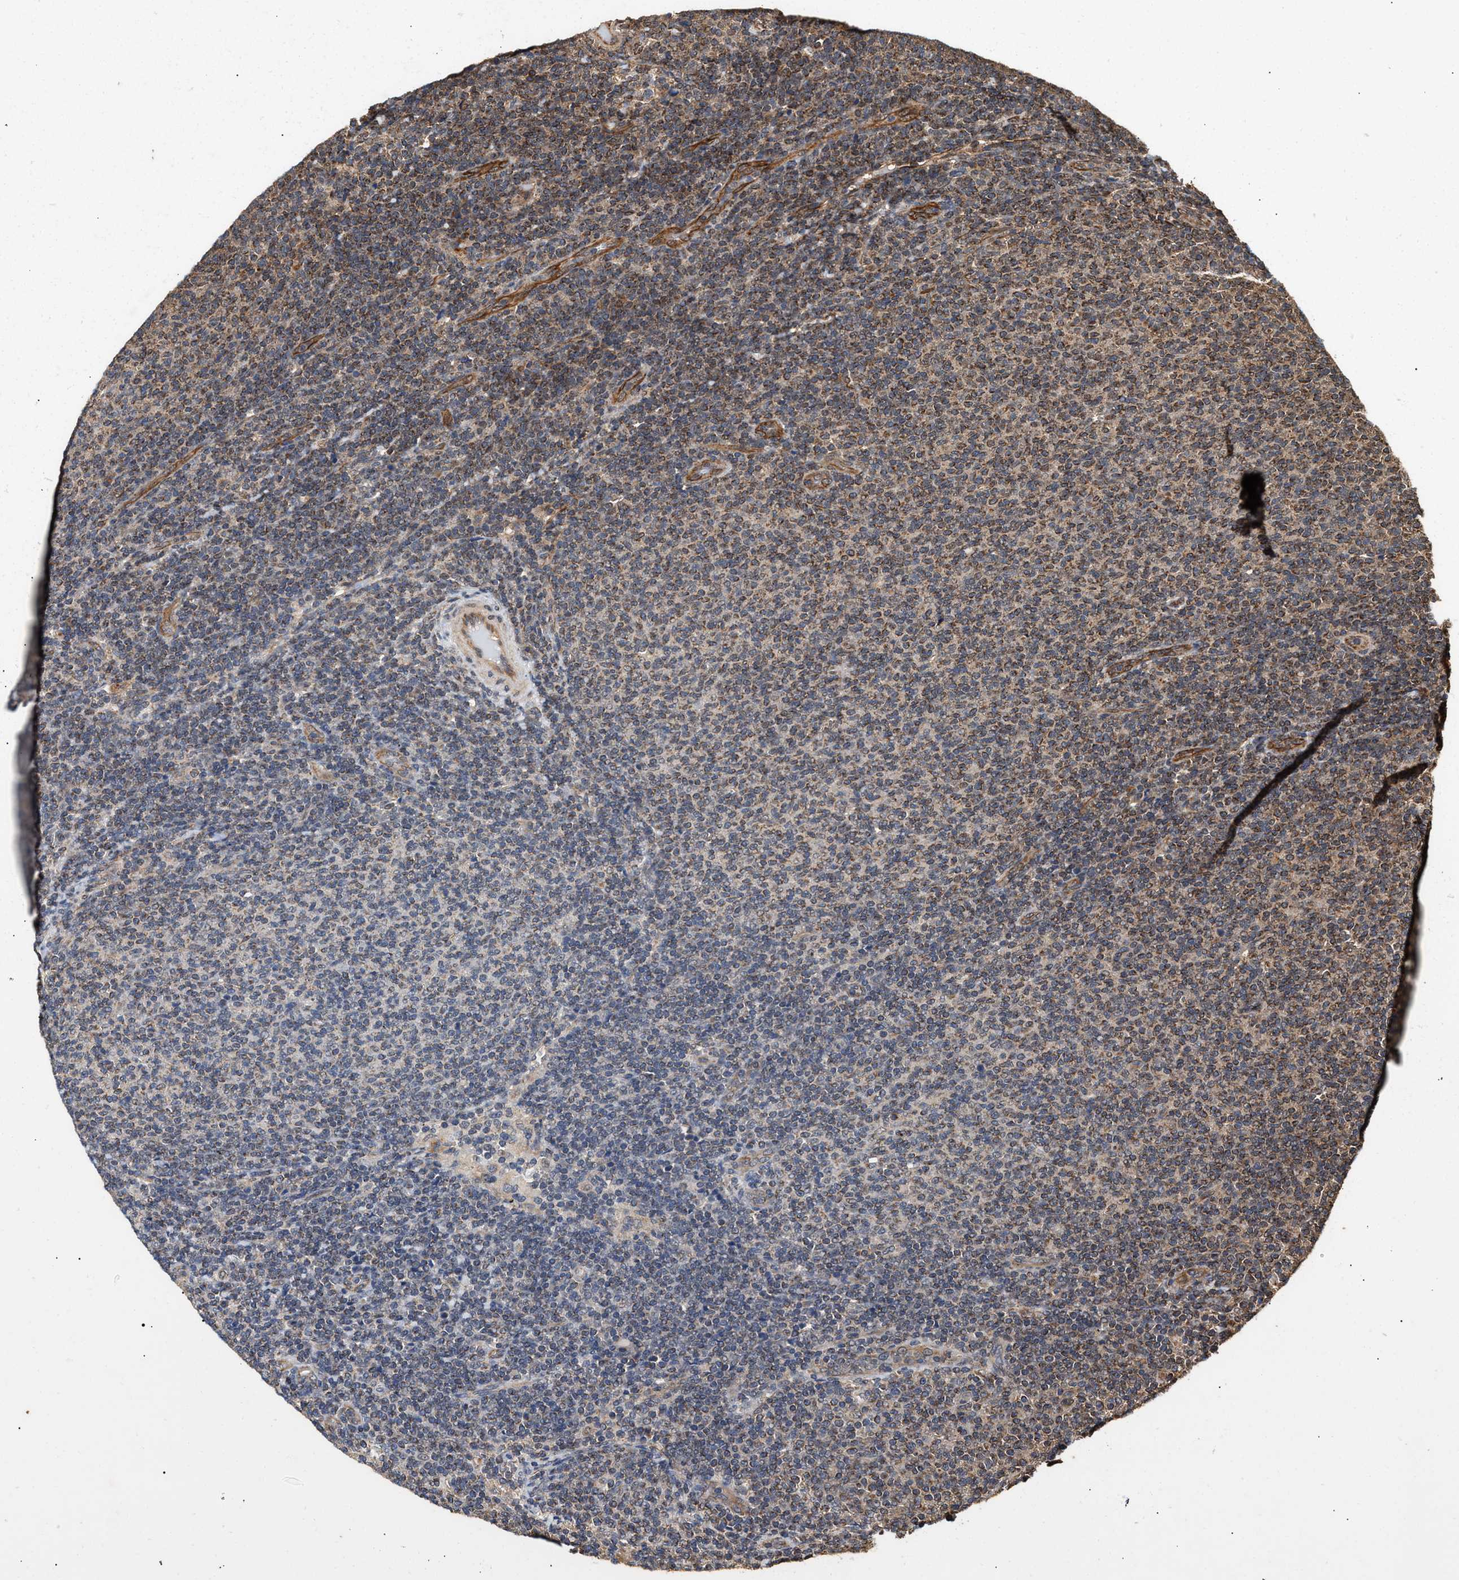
{"staining": {"intensity": "weak", "quantity": "25%-75%", "location": "cytoplasmic/membranous"}, "tissue": "lymphoma", "cell_type": "Tumor cells", "image_type": "cancer", "snomed": [{"axis": "morphology", "description": "Malignant lymphoma, non-Hodgkin's type, Low grade"}, {"axis": "topography", "description": "Lymph node"}], "caption": "This histopathology image displays immunohistochemistry (IHC) staining of human lymphoma, with low weak cytoplasmic/membranous positivity in approximately 25%-75% of tumor cells.", "gene": "ZNHIT6", "patient": {"sex": "male", "age": 66}}